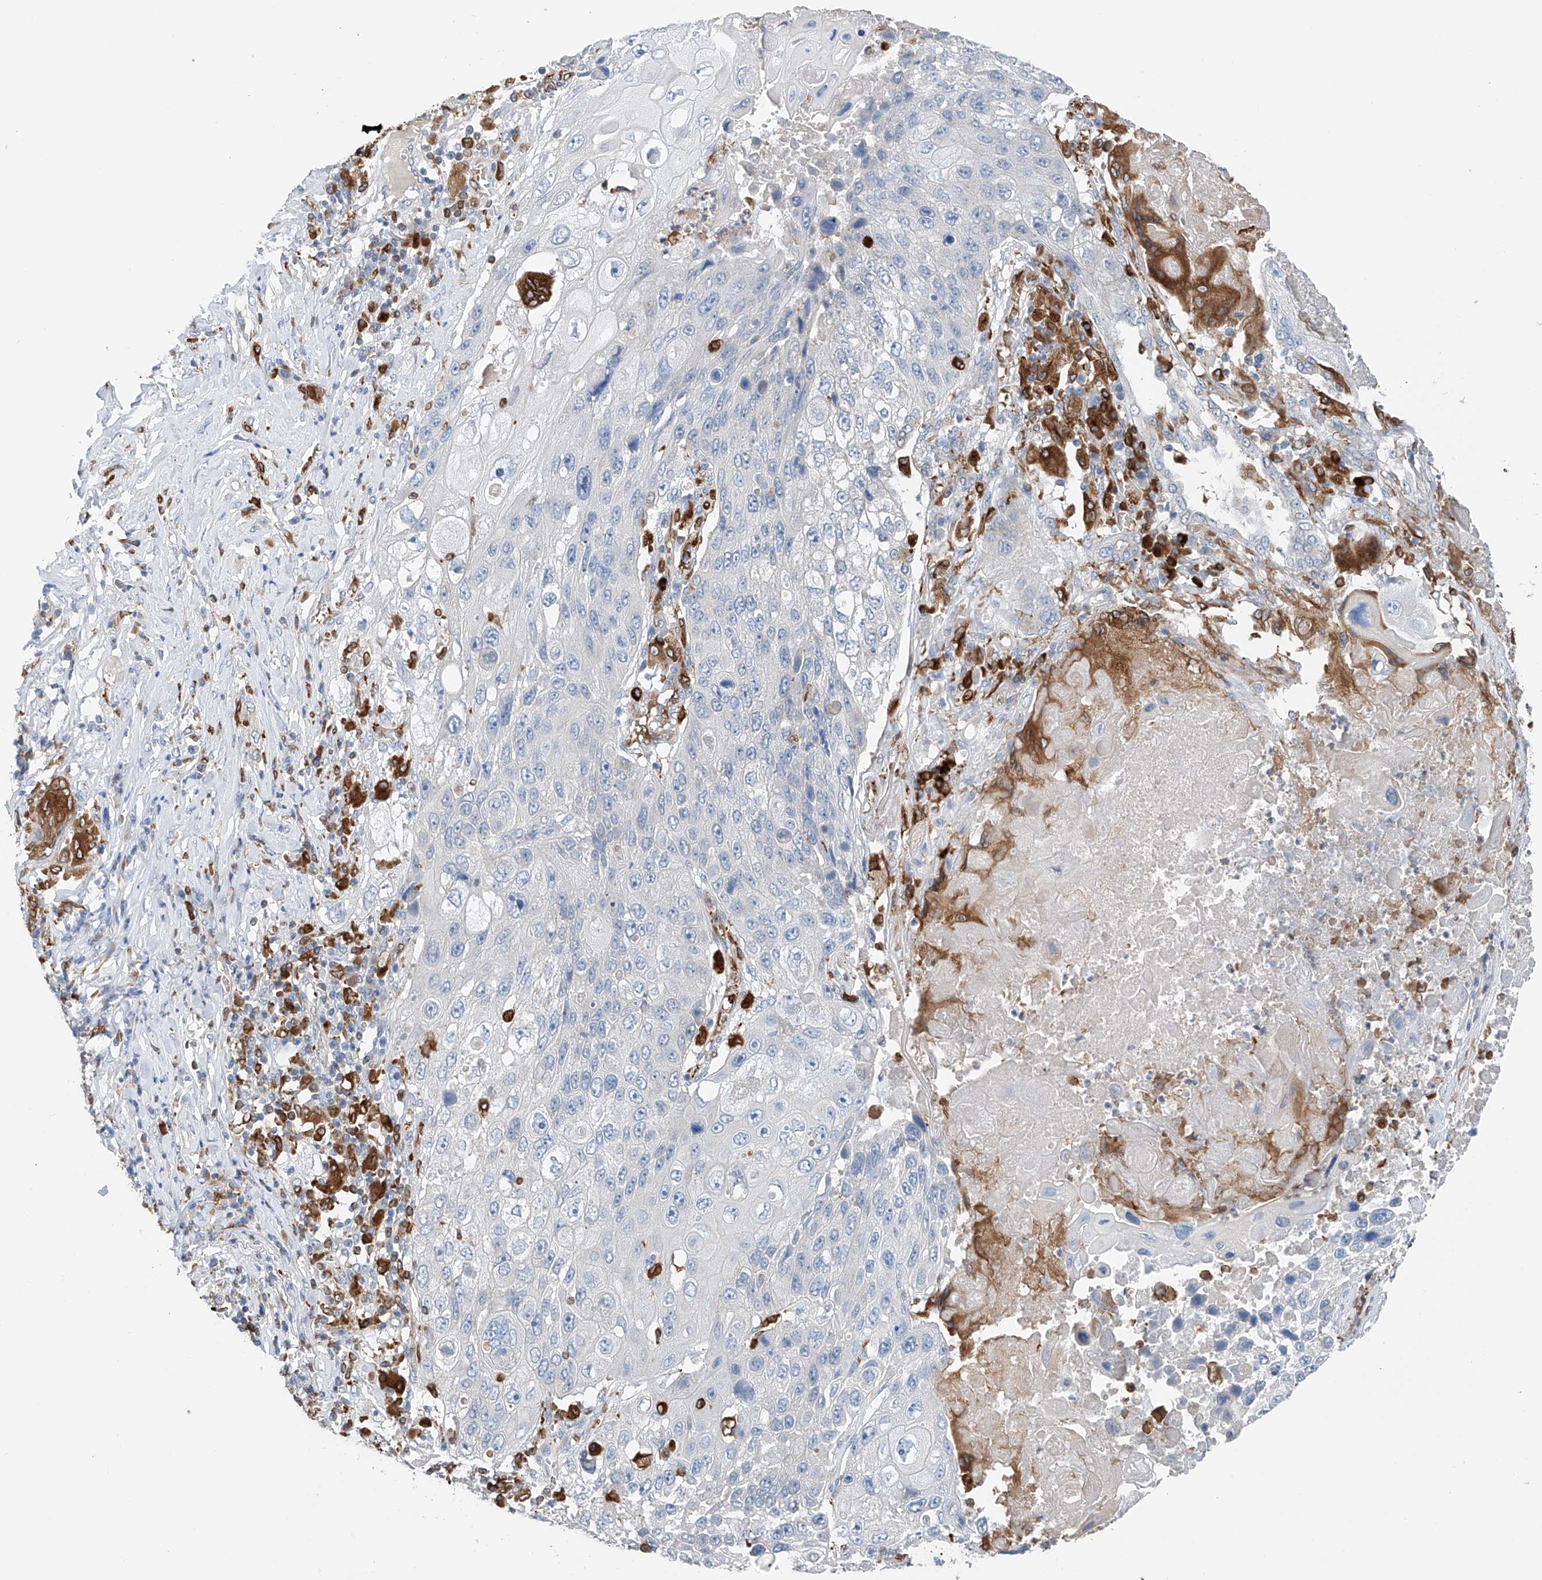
{"staining": {"intensity": "negative", "quantity": "none", "location": "none"}, "tissue": "lung cancer", "cell_type": "Tumor cells", "image_type": "cancer", "snomed": [{"axis": "morphology", "description": "Squamous cell carcinoma, NOS"}, {"axis": "topography", "description": "Lung"}], "caption": "Tumor cells show no significant protein positivity in lung cancer (squamous cell carcinoma).", "gene": "TBXAS1", "patient": {"sex": "male", "age": 61}}